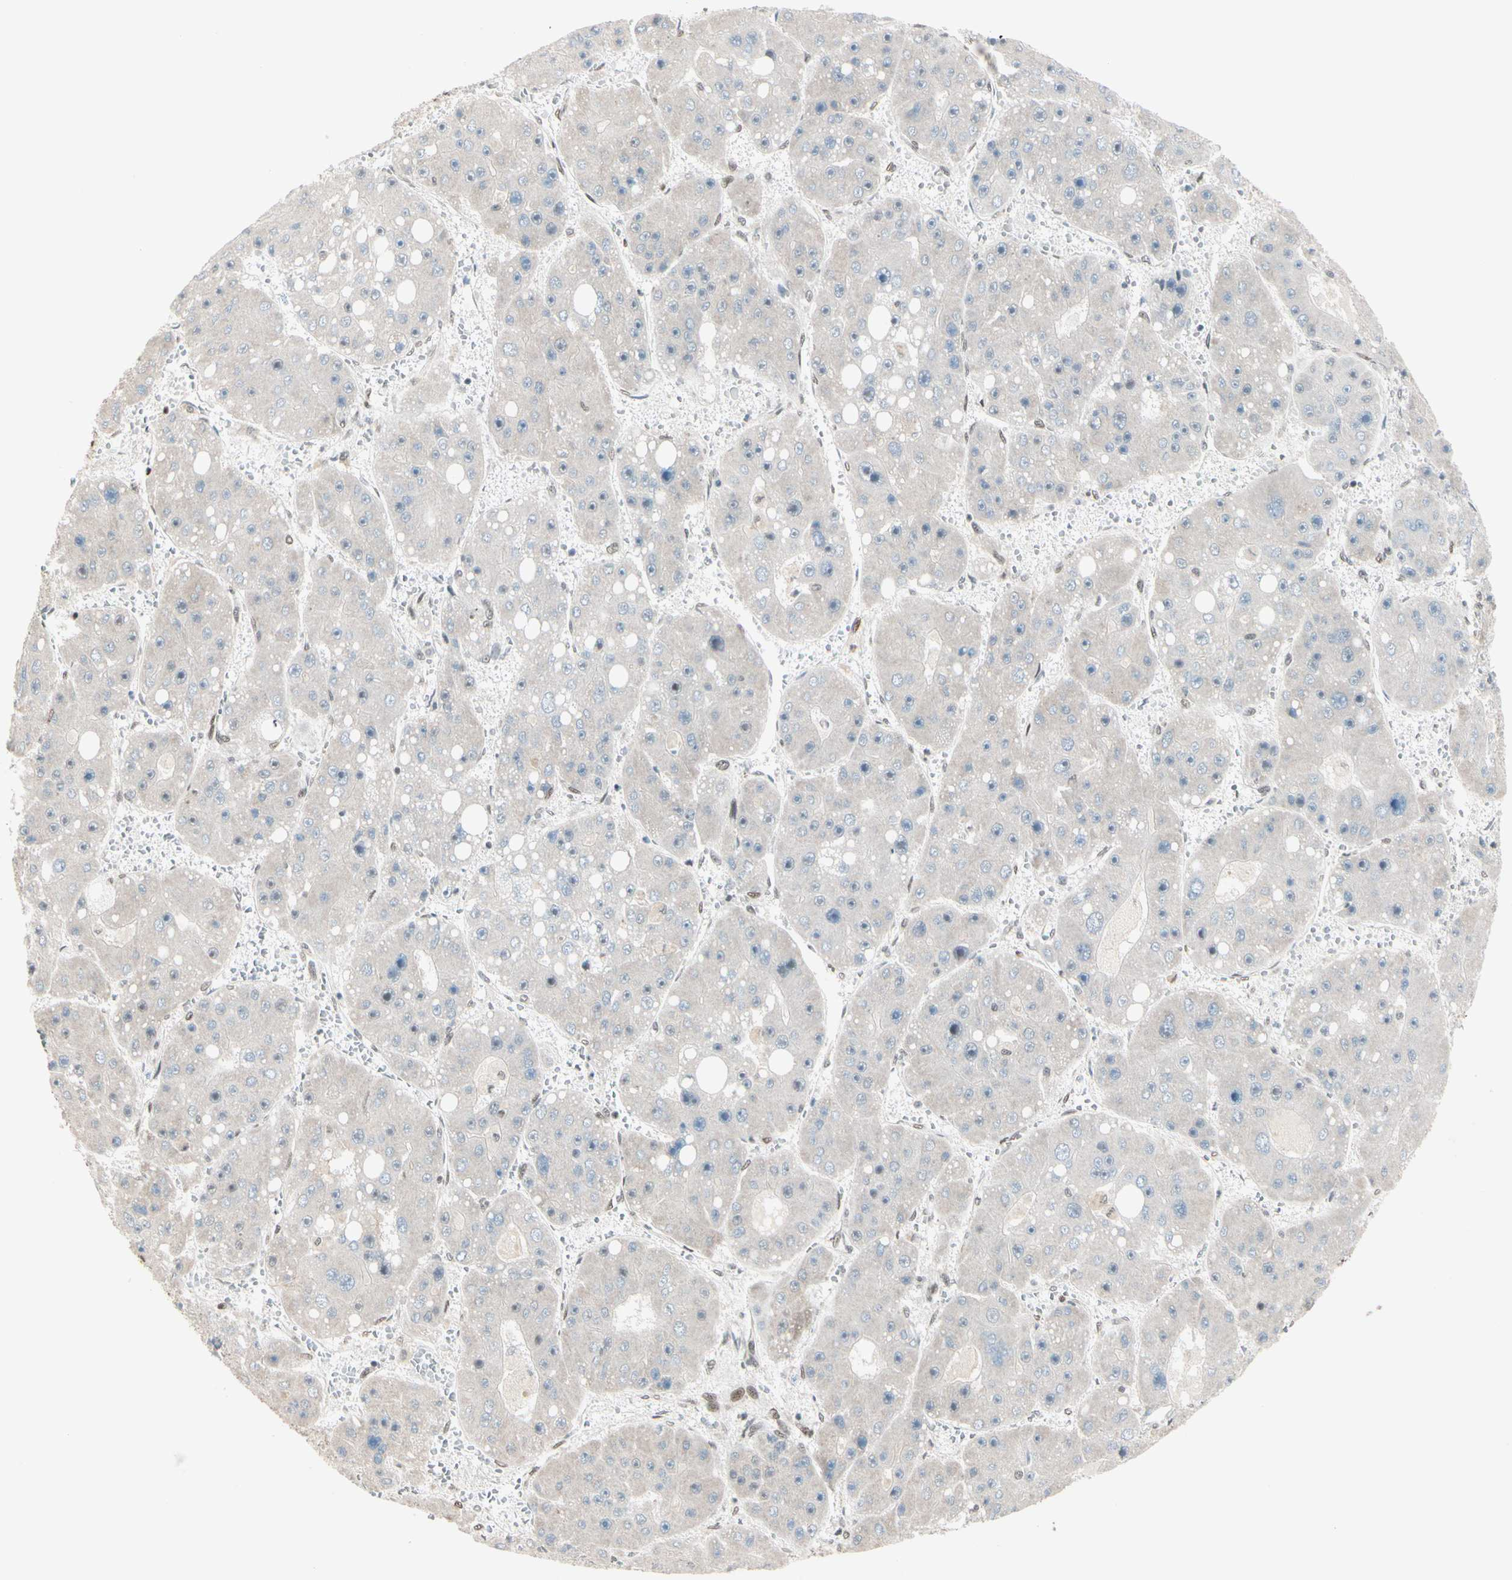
{"staining": {"intensity": "negative", "quantity": "none", "location": "none"}, "tissue": "liver cancer", "cell_type": "Tumor cells", "image_type": "cancer", "snomed": [{"axis": "morphology", "description": "Carcinoma, Hepatocellular, NOS"}, {"axis": "topography", "description": "Liver"}], "caption": "Hepatocellular carcinoma (liver) was stained to show a protein in brown. There is no significant positivity in tumor cells. (DAB (3,3'-diaminobenzidine) immunohistochemistry visualized using brightfield microscopy, high magnification).", "gene": "CHAMP1", "patient": {"sex": "female", "age": 61}}